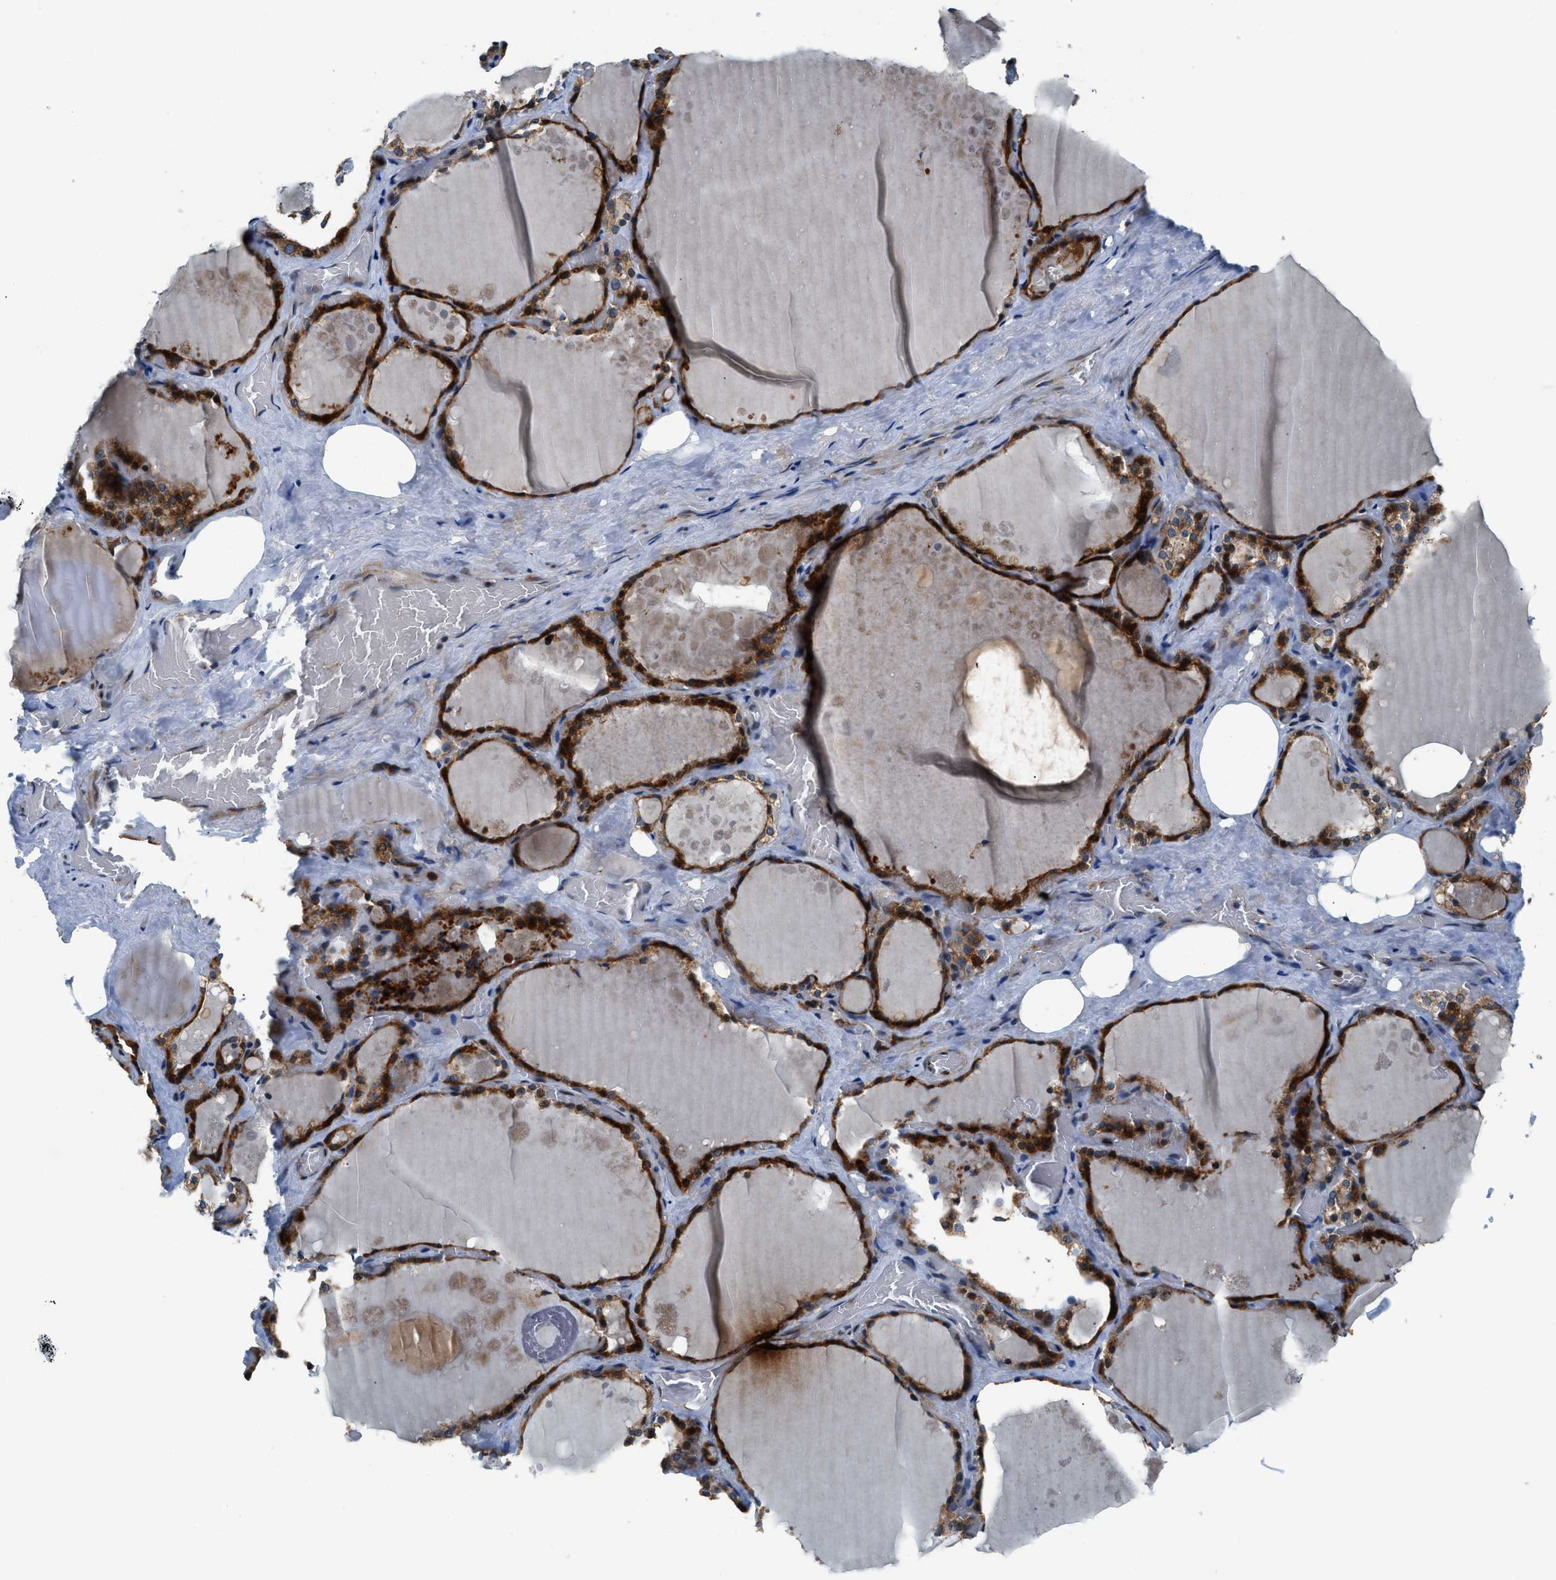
{"staining": {"intensity": "strong", "quantity": ">75%", "location": "cytoplasmic/membranous"}, "tissue": "thyroid gland", "cell_type": "Glandular cells", "image_type": "normal", "snomed": [{"axis": "morphology", "description": "Normal tissue, NOS"}, {"axis": "topography", "description": "Thyroid gland"}], "caption": "Immunohistochemistry of benign human thyroid gland reveals high levels of strong cytoplasmic/membranous positivity in approximately >75% of glandular cells.", "gene": "FUT8", "patient": {"sex": "male", "age": 61}}